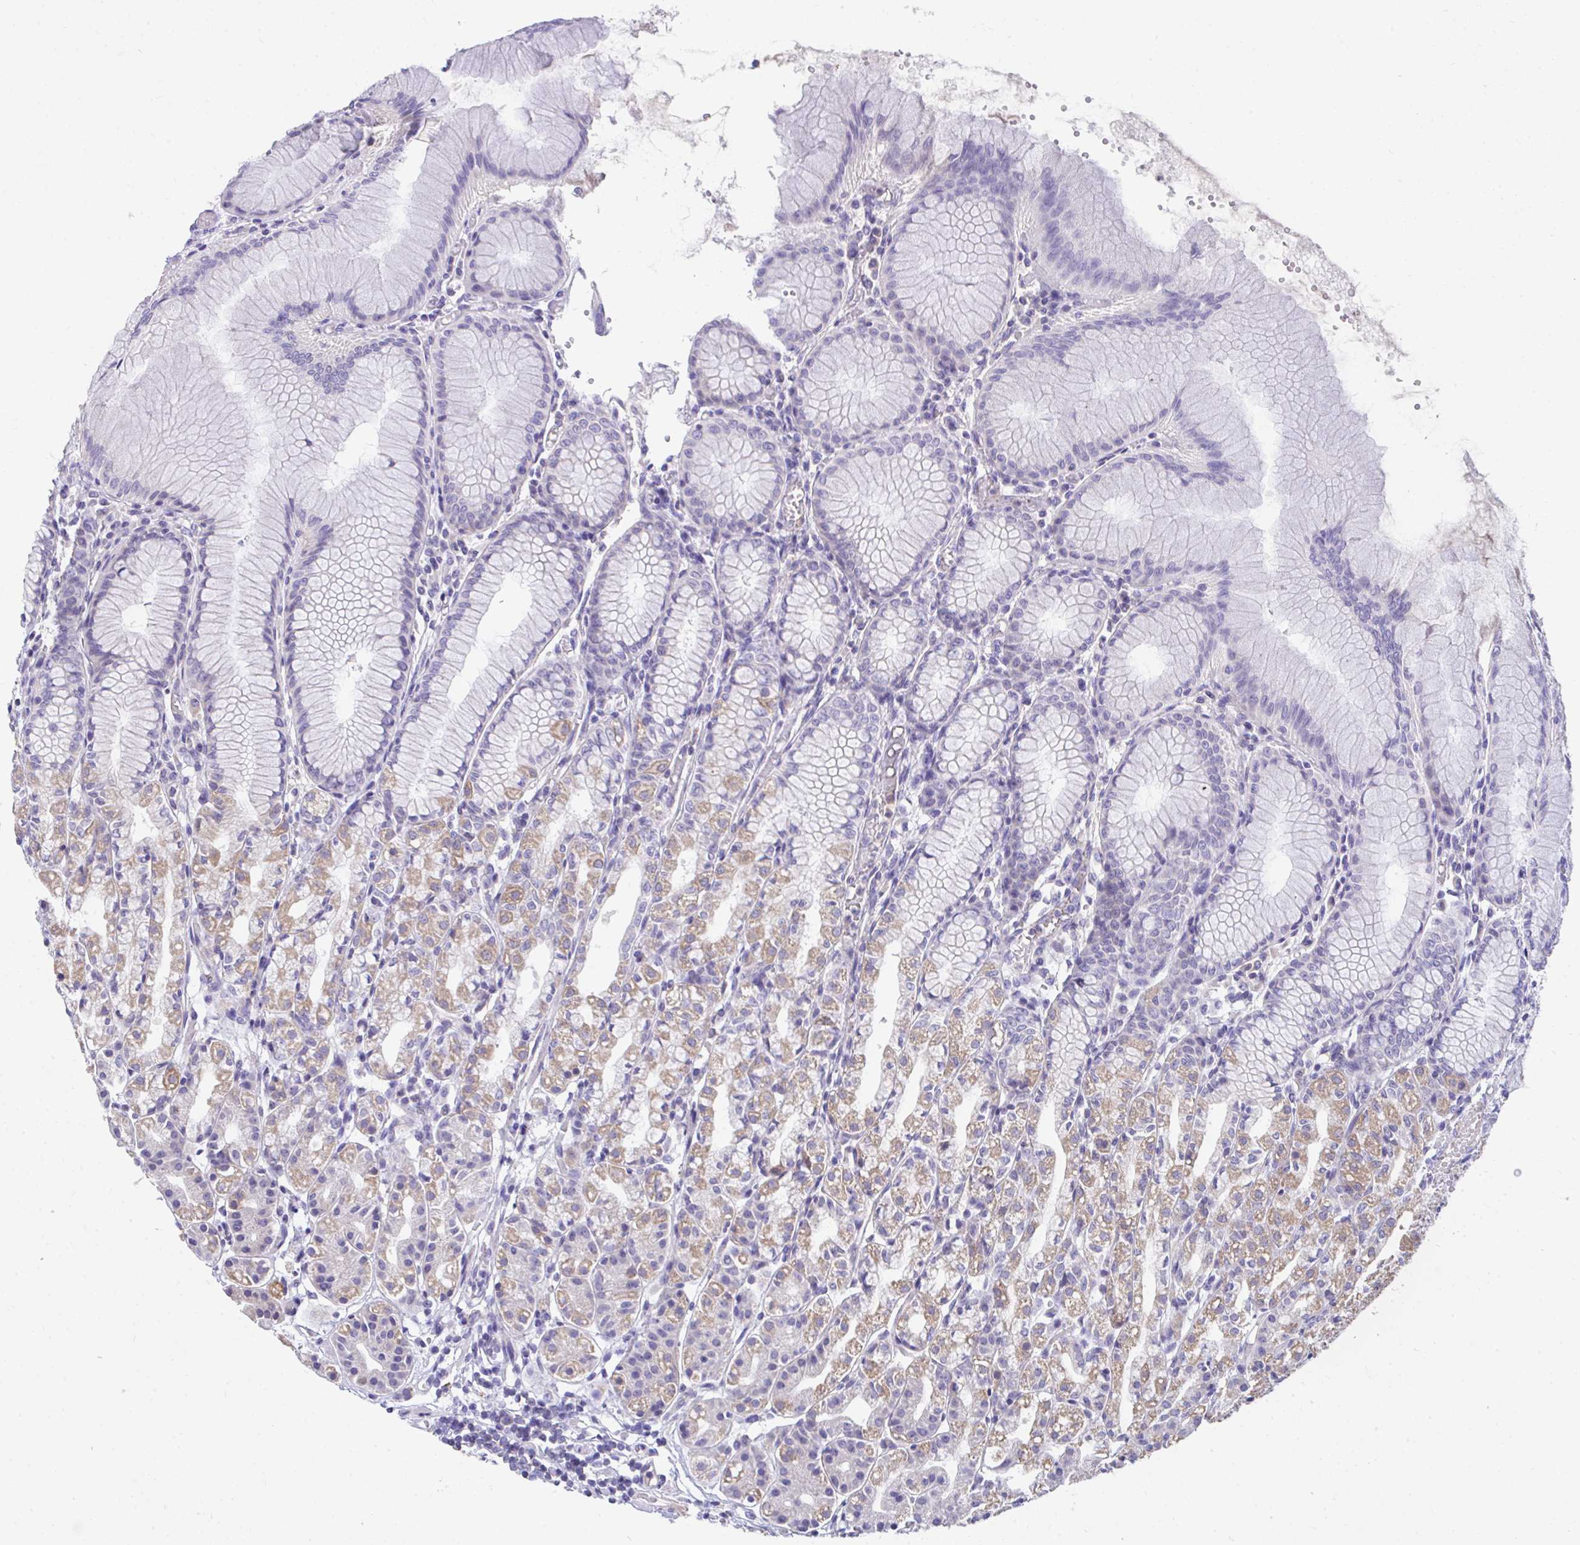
{"staining": {"intensity": "moderate", "quantity": "25%-75%", "location": "cytoplasmic/membranous"}, "tissue": "stomach", "cell_type": "Glandular cells", "image_type": "normal", "snomed": [{"axis": "morphology", "description": "Normal tissue, NOS"}, {"axis": "topography", "description": "Stomach"}], "caption": "Glandular cells reveal medium levels of moderate cytoplasmic/membranous staining in approximately 25%-75% of cells in unremarkable stomach. (DAB (3,3'-diaminobenzidine) IHC, brown staining for protein, blue staining for nuclei).", "gene": "COA5", "patient": {"sex": "female", "age": 57}}